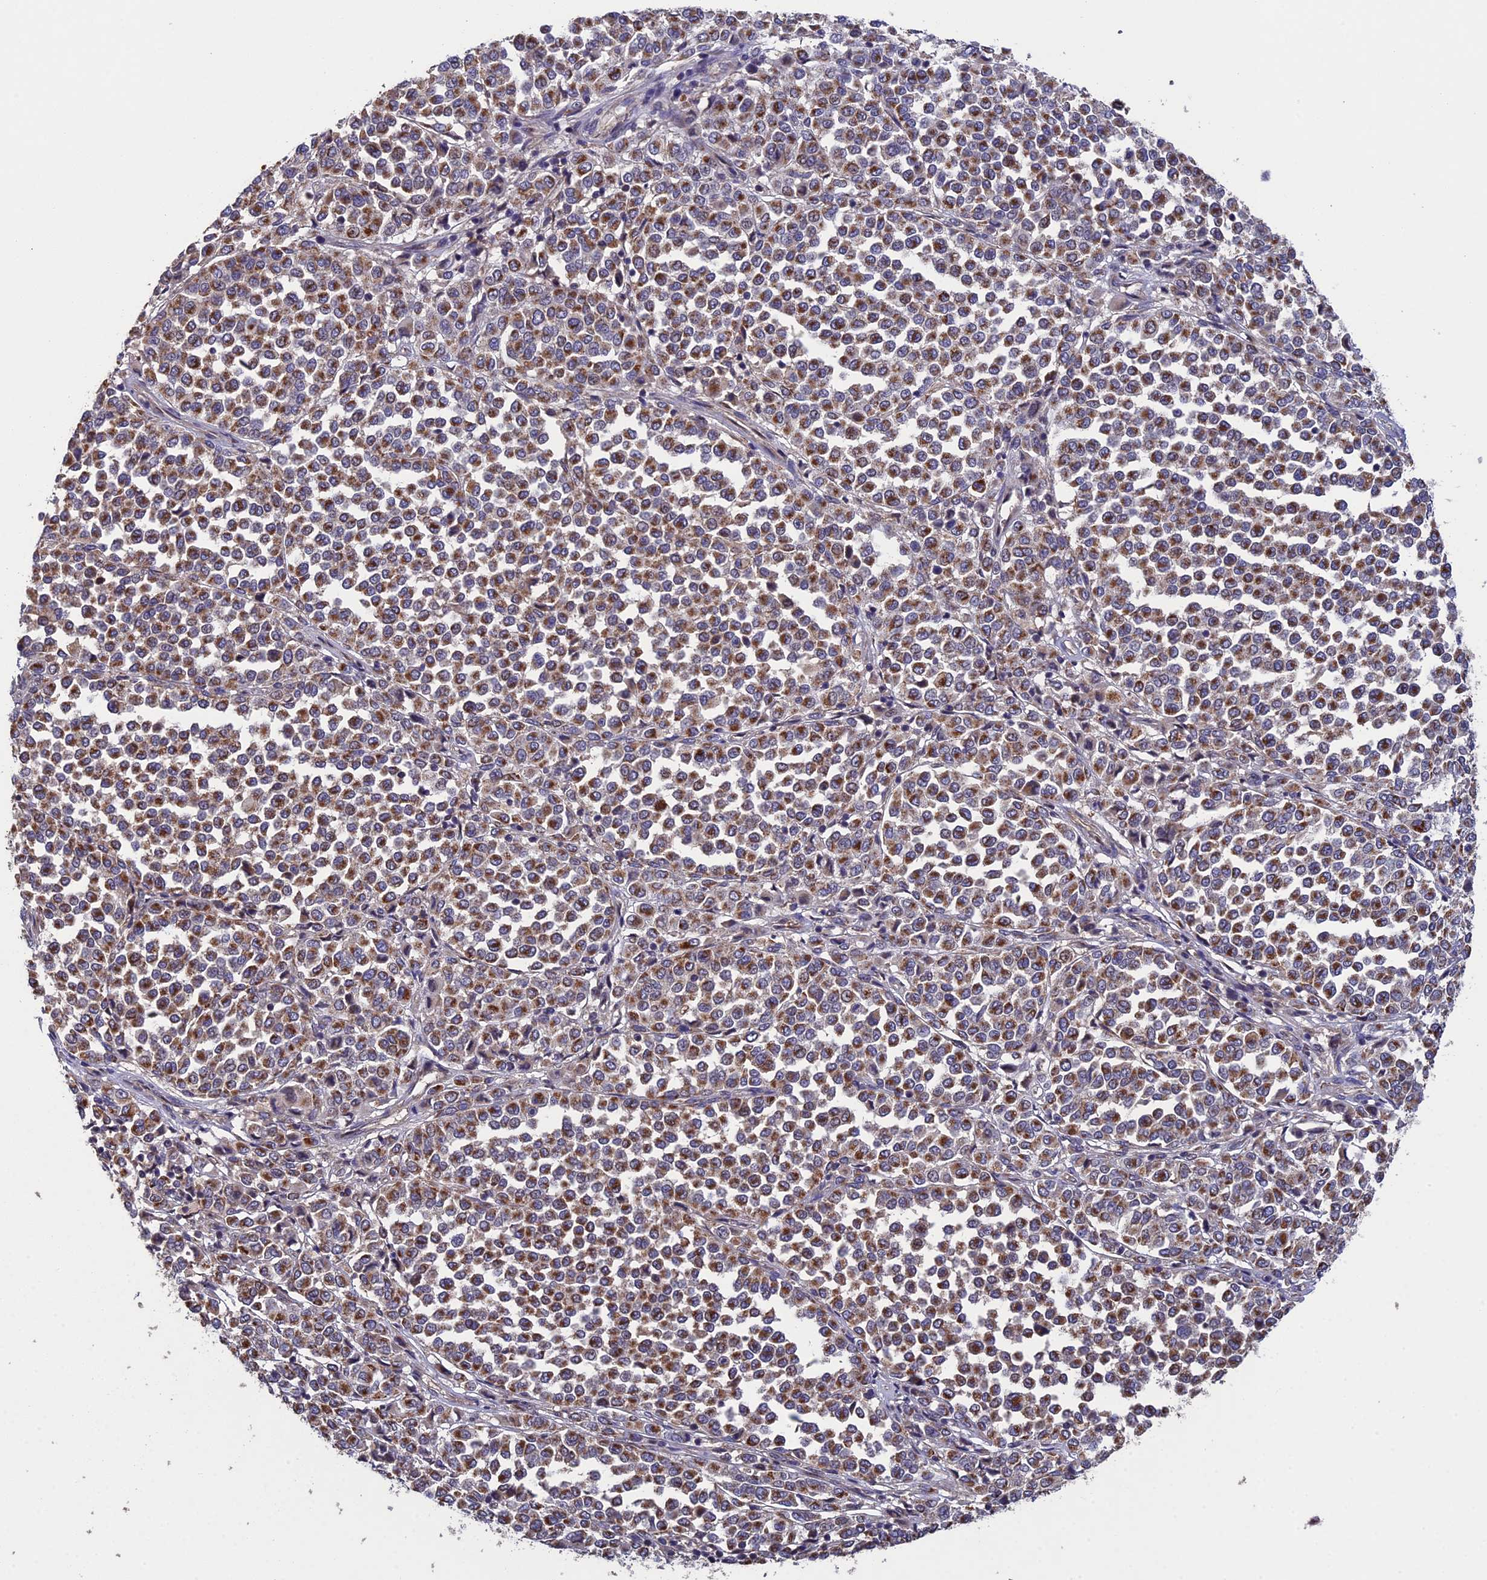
{"staining": {"intensity": "moderate", "quantity": ">75%", "location": "cytoplasmic/membranous"}, "tissue": "melanoma", "cell_type": "Tumor cells", "image_type": "cancer", "snomed": [{"axis": "morphology", "description": "Malignant melanoma, Metastatic site"}, {"axis": "topography", "description": "Pancreas"}], "caption": "Melanoma stained with a protein marker displays moderate staining in tumor cells.", "gene": "RNF17", "patient": {"sex": "female", "age": 30}}